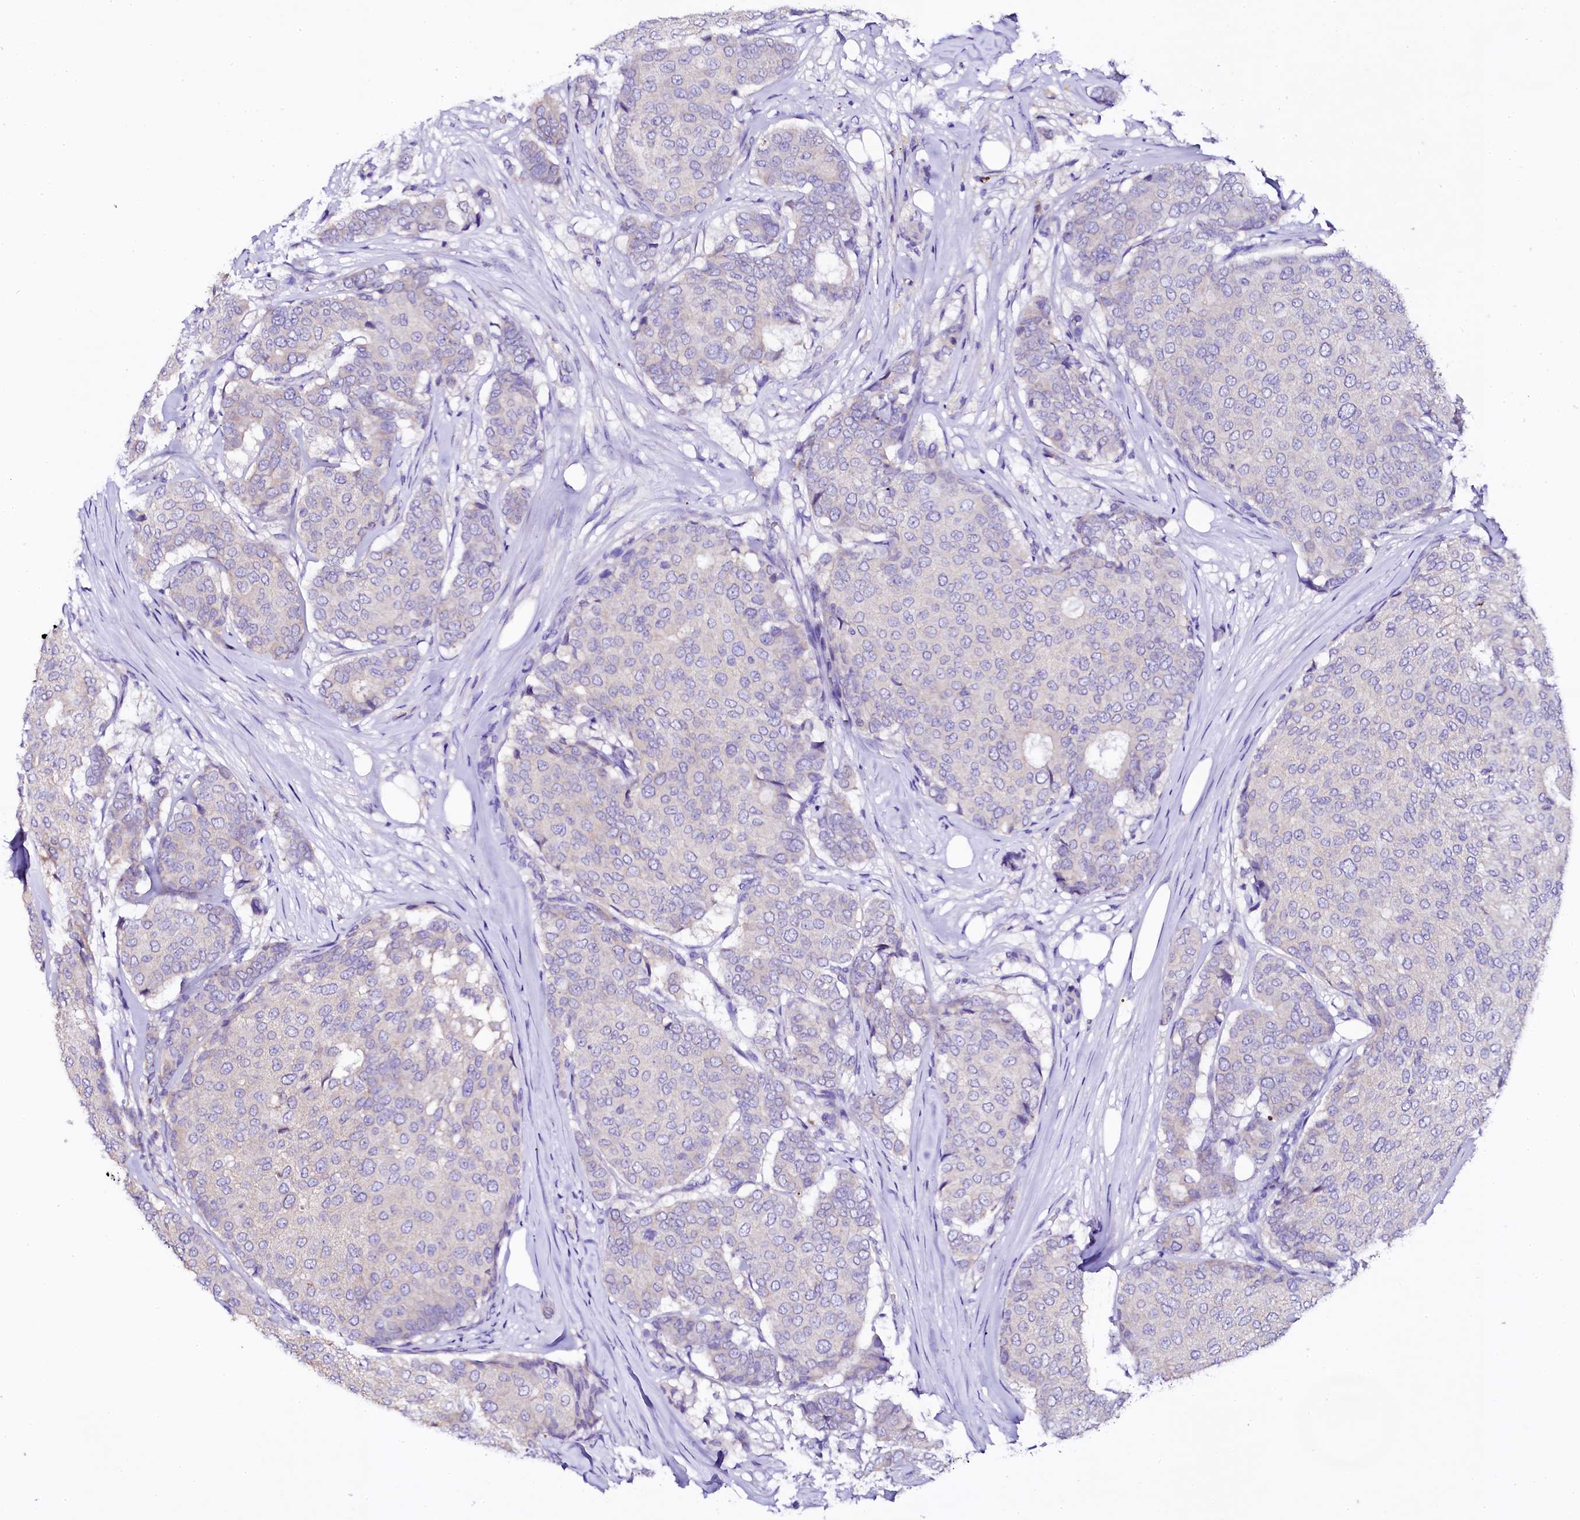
{"staining": {"intensity": "negative", "quantity": "none", "location": "none"}, "tissue": "breast cancer", "cell_type": "Tumor cells", "image_type": "cancer", "snomed": [{"axis": "morphology", "description": "Duct carcinoma"}, {"axis": "topography", "description": "Breast"}], "caption": "Invasive ductal carcinoma (breast) was stained to show a protein in brown. There is no significant staining in tumor cells. (IHC, brightfield microscopy, high magnification).", "gene": "NAA16", "patient": {"sex": "female", "age": 75}}